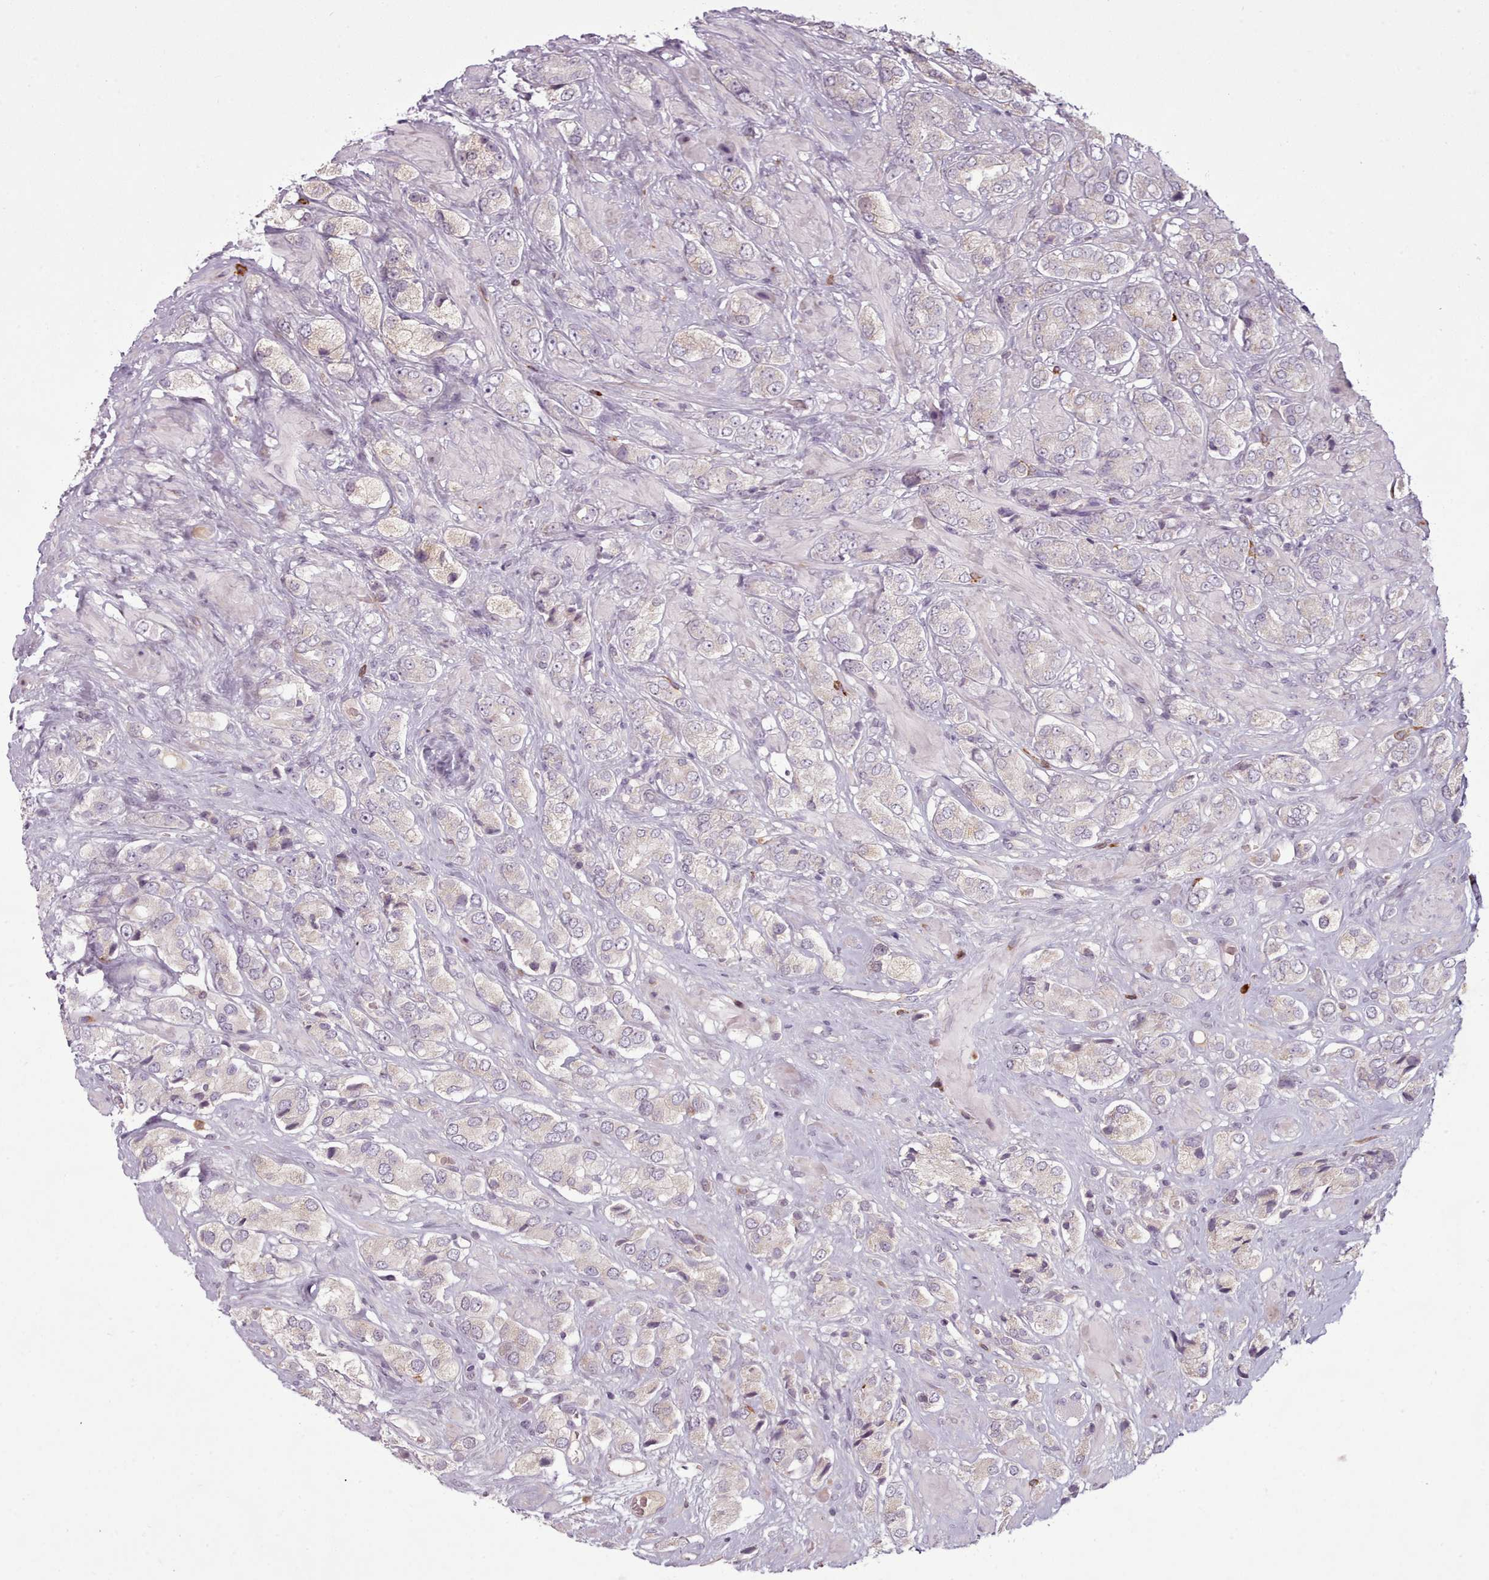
{"staining": {"intensity": "negative", "quantity": "none", "location": "none"}, "tissue": "prostate cancer", "cell_type": "Tumor cells", "image_type": "cancer", "snomed": [{"axis": "morphology", "description": "Adenocarcinoma, High grade"}, {"axis": "topography", "description": "Prostate and seminal vesicle, NOS"}], "caption": "Histopathology image shows no protein positivity in tumor cells of prostate cancer (adenocarcinoma (high-grade)) tissue. (Brightfield microscopy of DAB immunohistochemistry at high magnification).", "gene": "LAPTM5", "patient": {"sex": "male", "age": 64}}